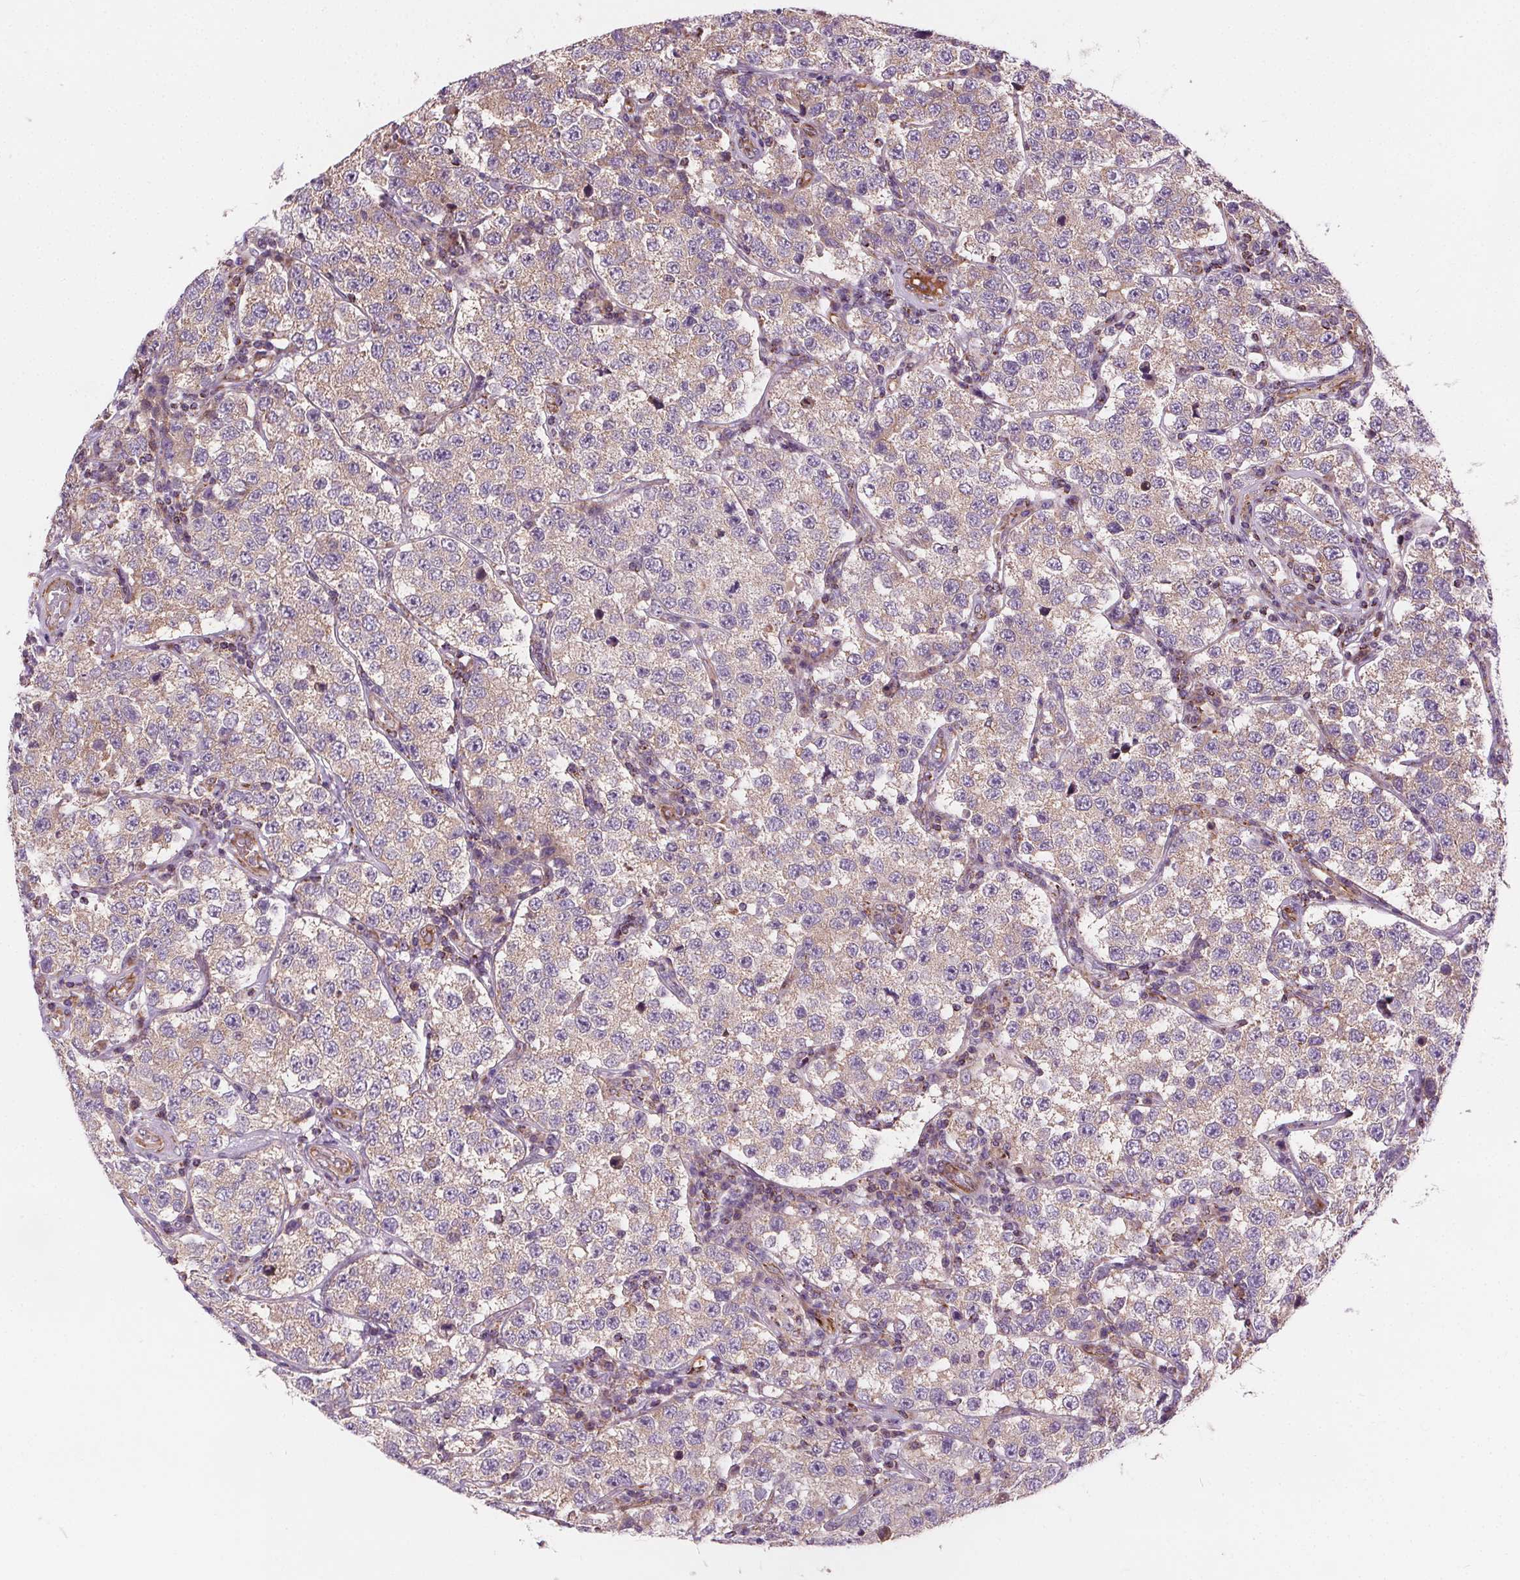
{"staining": {"intensity": "moderate", "quantity": "25%-75%", "location": "cytoplasmic/membranous"}, "tissue": "testis cancer", "cell_type": "Tumor cells", "image_type": "cancer", "snomed": [{"axis": "morphology", "description": "Seminoma, NOS"}, {"axis": "topography", "description": "Testis"}], "caption": "Moderate cytoplasmic/membranous positivity for a protein is seen in about 25%-75% of tumor cells of testis cancer using IHC.", "gene": "GOLT1B", "patient": {"sex": "male", "age": 34}}